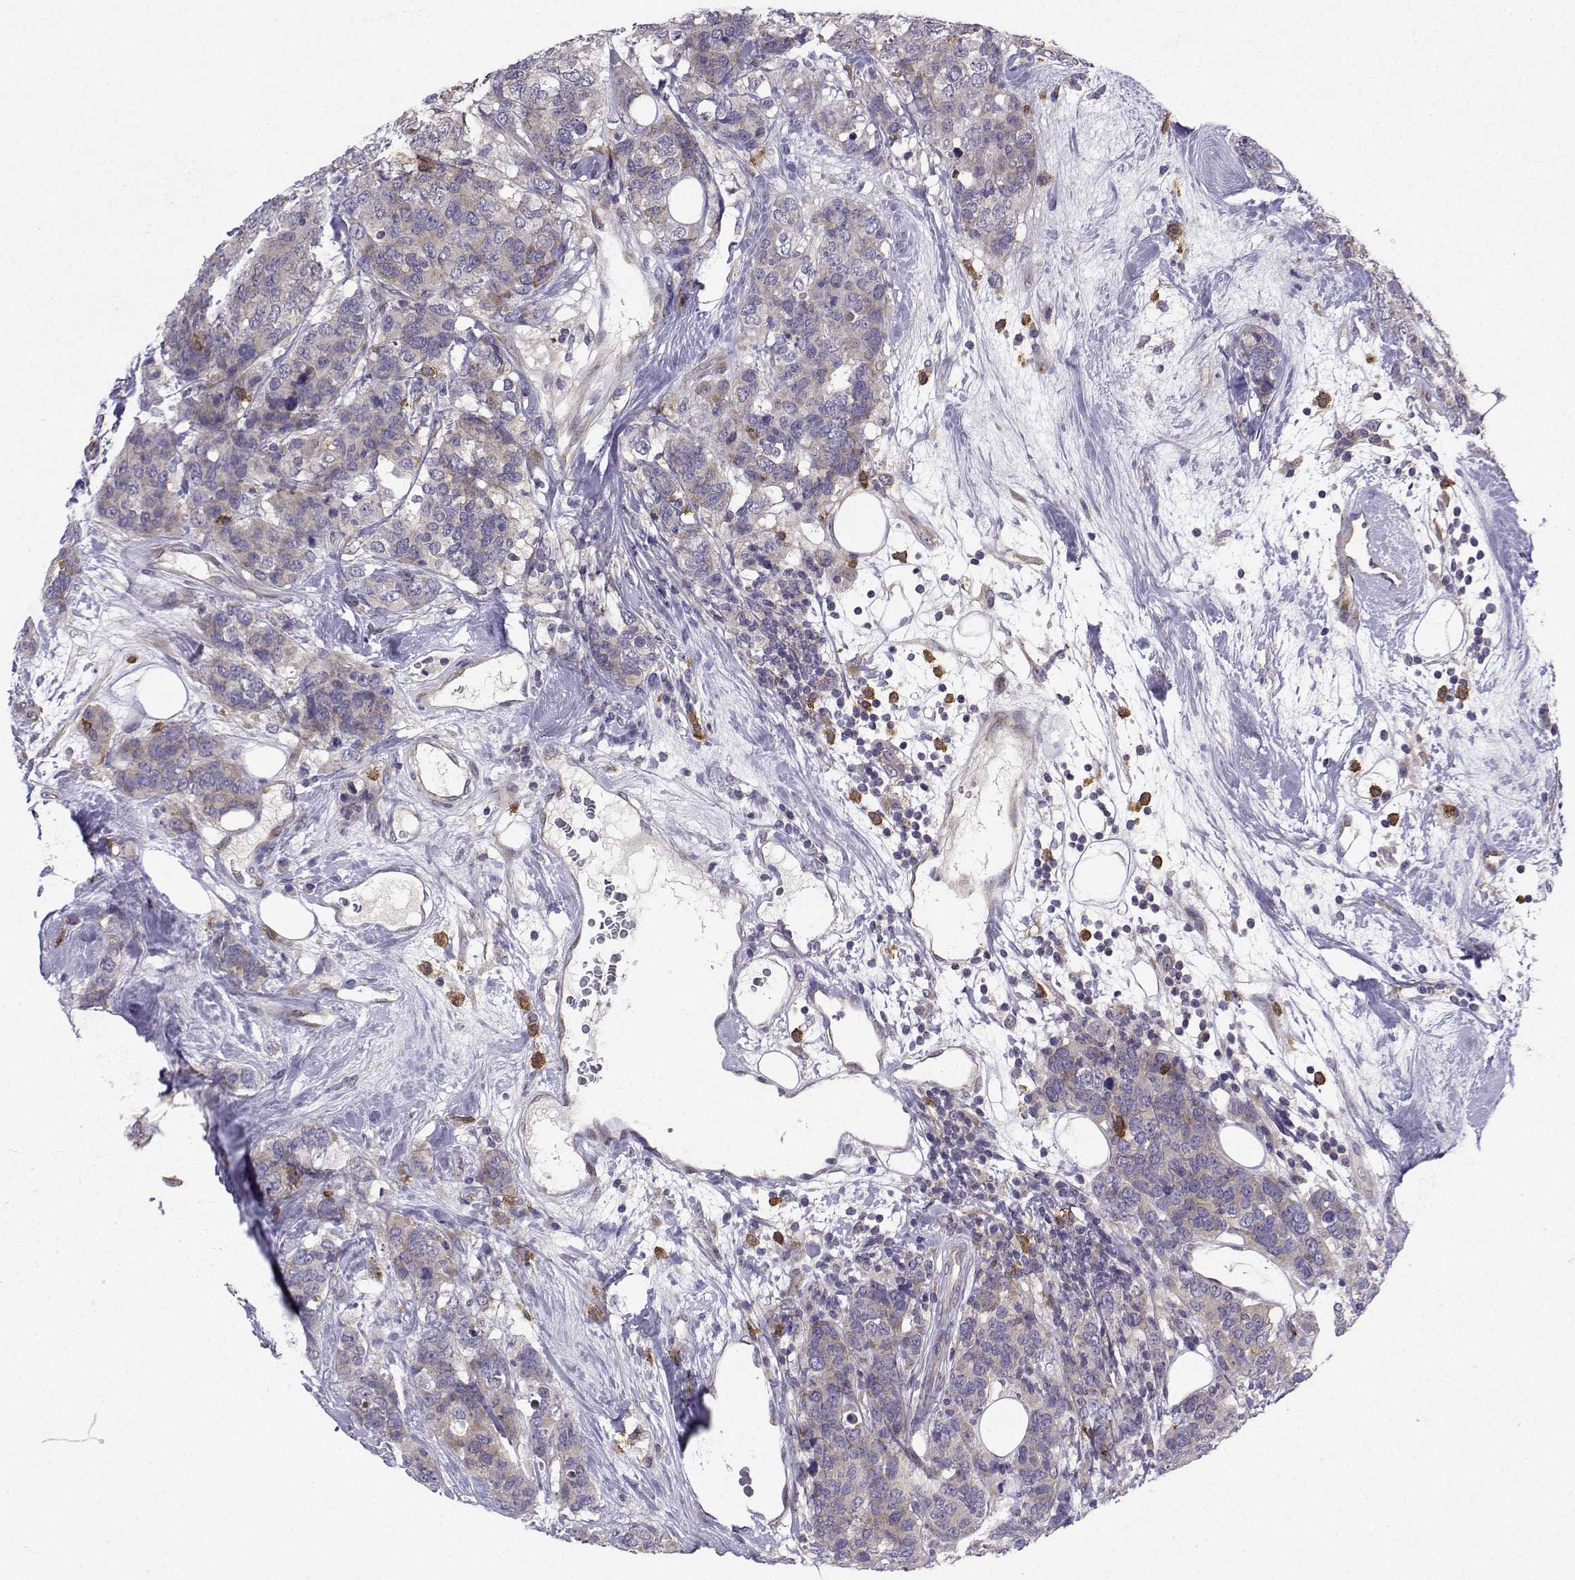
{"staining": {"intensity": "weak", "quantity": "<25%", "location": "cytoplasmic/membranous"}, "tissue": "breast cancer", "cell_type": "Tumor cells", "image_type": "cancer", "snomed": [{"axis": "morphology", "description": "Lobular carcinoma"}, {"axis": "topography", "description": "Breast"}], "caption": "IHC of human lobular carcinoma (breast) reveals no staining in tumor cells.", "gene": "STXBP5", "patient": {"sex": "female", "age": 59}}